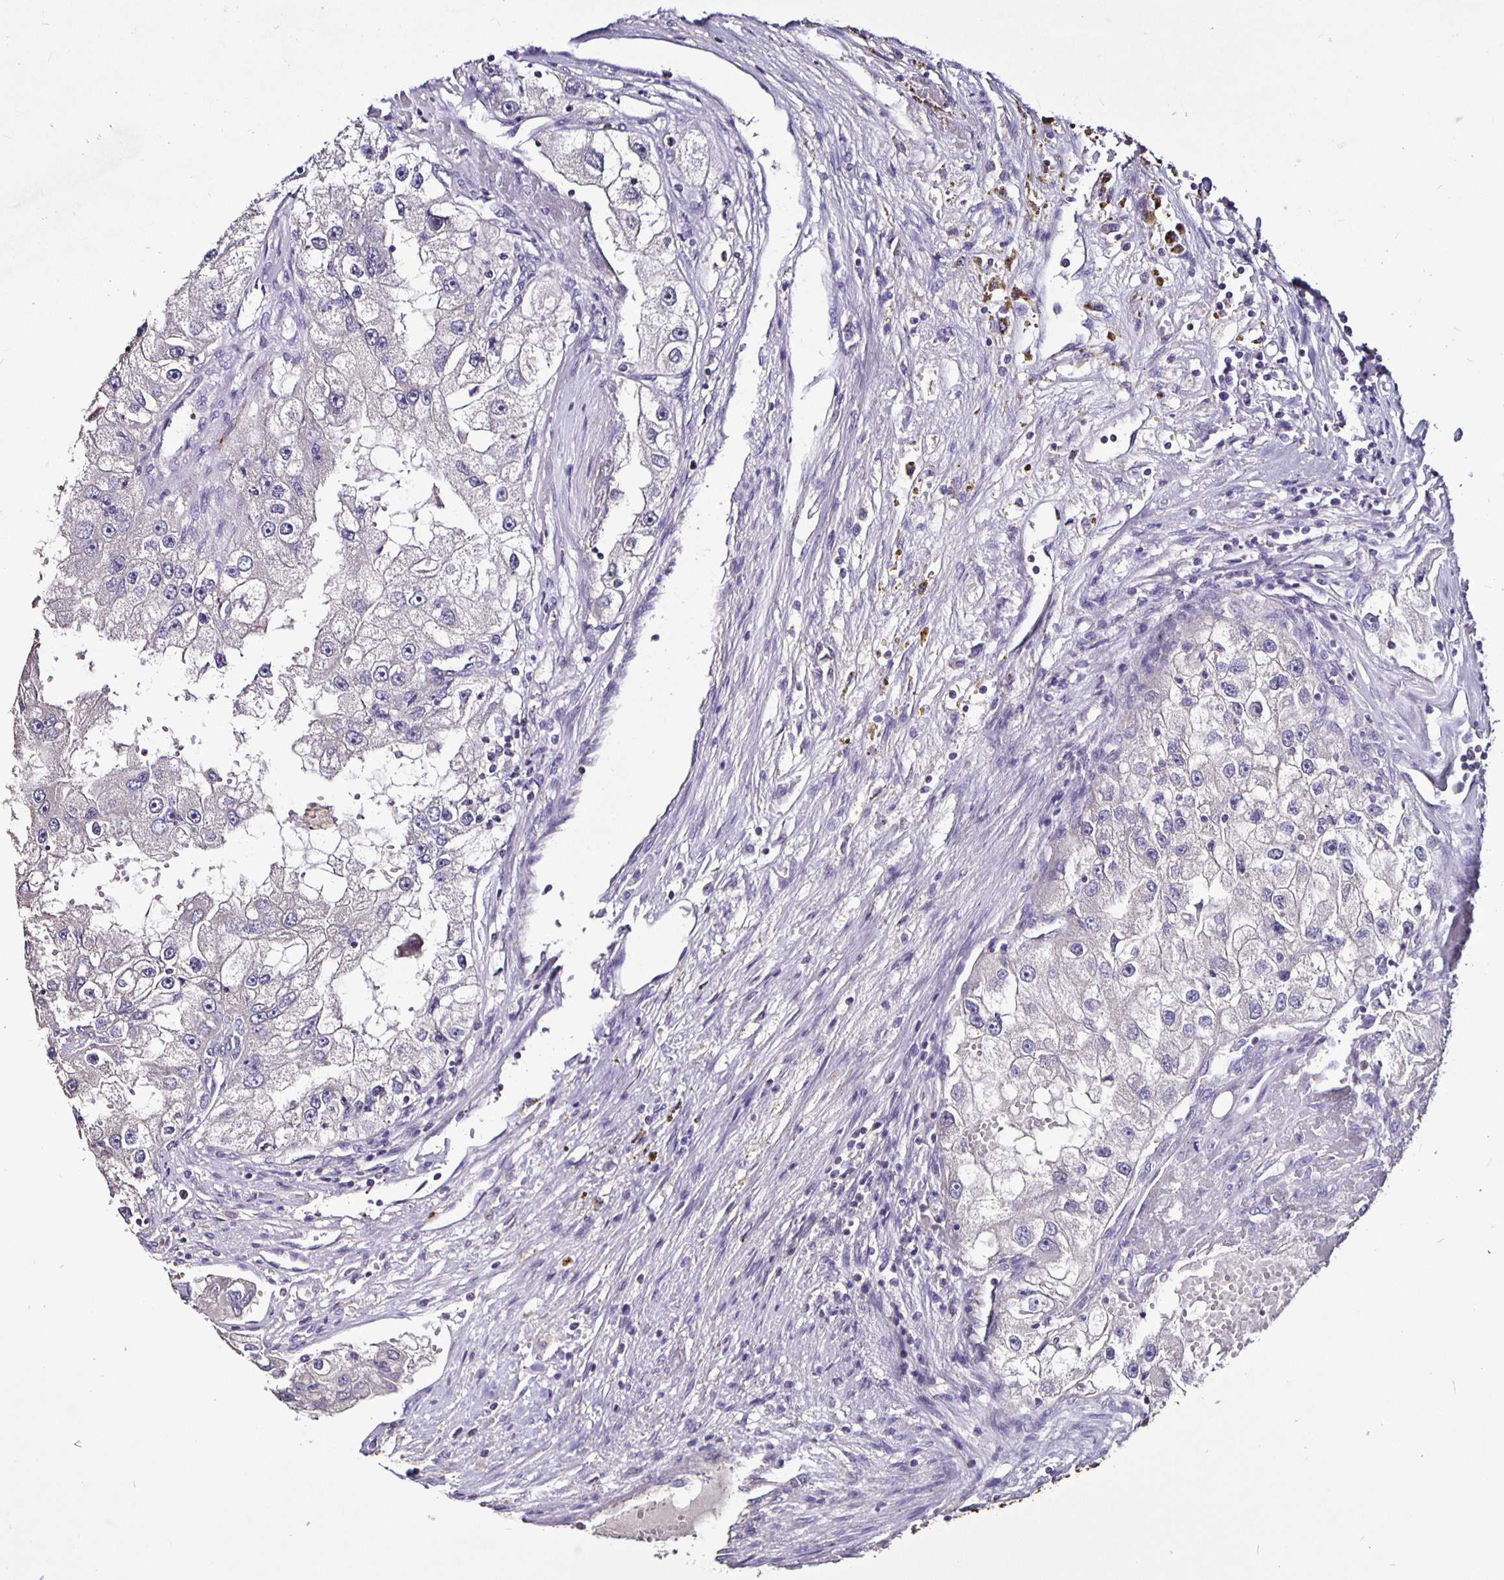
{"staining": {"intensity": "negative", "quantity": "none", "location": "none"}, "tissue": "renal cancer", "cell_type": "Tumor cells", "image_type": "cancer", "snomed": [{"axis": "morphology", "description": "Adenocarcinoma, NOS"}, {"axis": "topography", "description": "Kidney"}], "caption": "This is an immunohistochemistry (IHC) micrograph of human renal cancer. There is no positivity in tumor cells.", "gene": "FCER1A", "patient": {"sex": "male", "age": 63}}